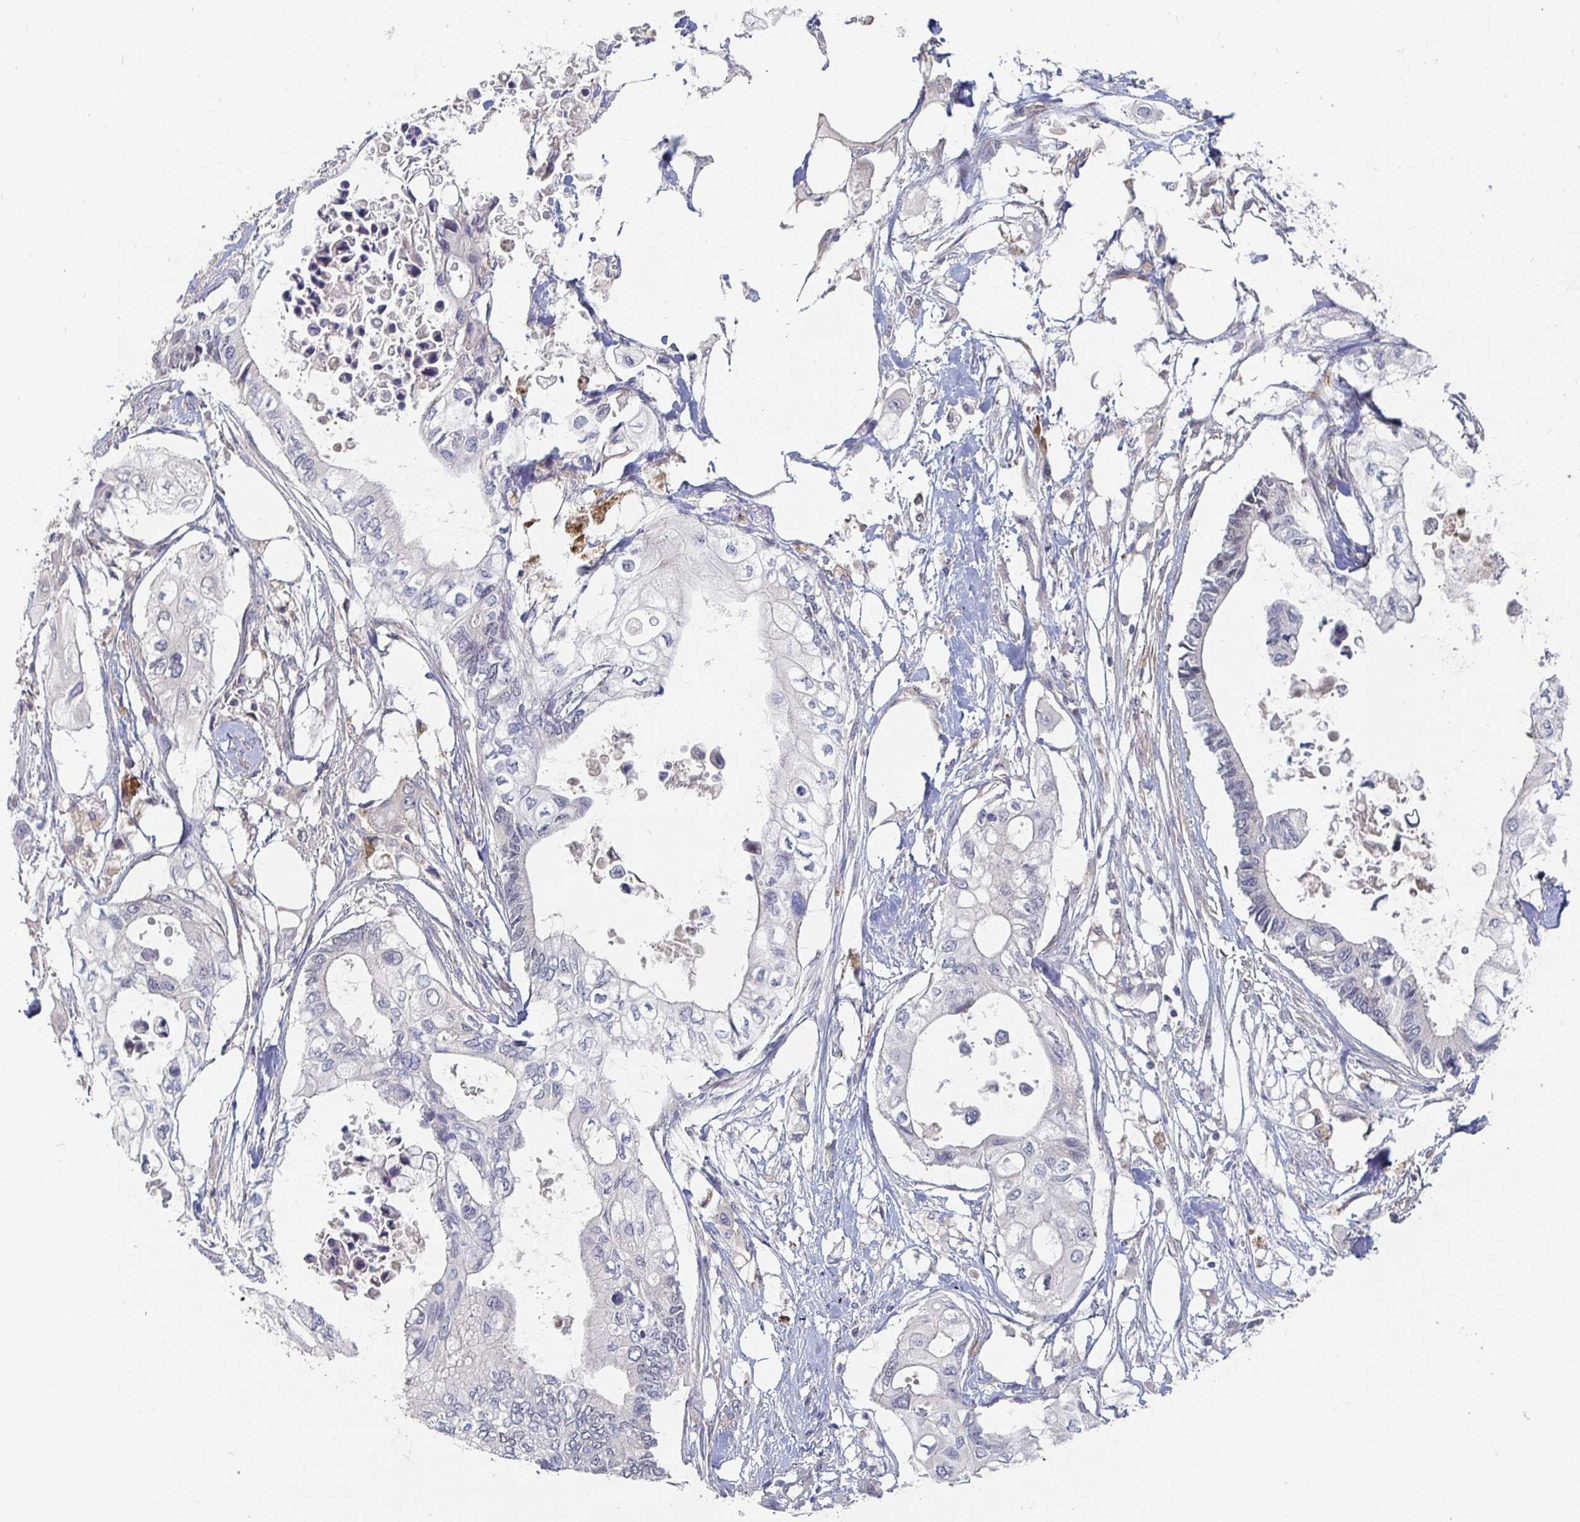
{"staining": {"intensity": "weak", "quantity": "<25%", "location": "nuclear"}, "tissue": "pancreatic cancer", "cell_type": "Tumor cells", "image_type": "cancer", "snomed": [{"axis": "morphology", "description": "Adenocarcinoma, NOS"}, {"axis": "topography", "description": "Pancreas"}], "caption": "Protein analysis of pancreatic cancer (adenocarcinoma) reveals no significant positivity in tumor cells.", "gene": "MEIS1", "patient": {"sex": "female", "age": 63}}